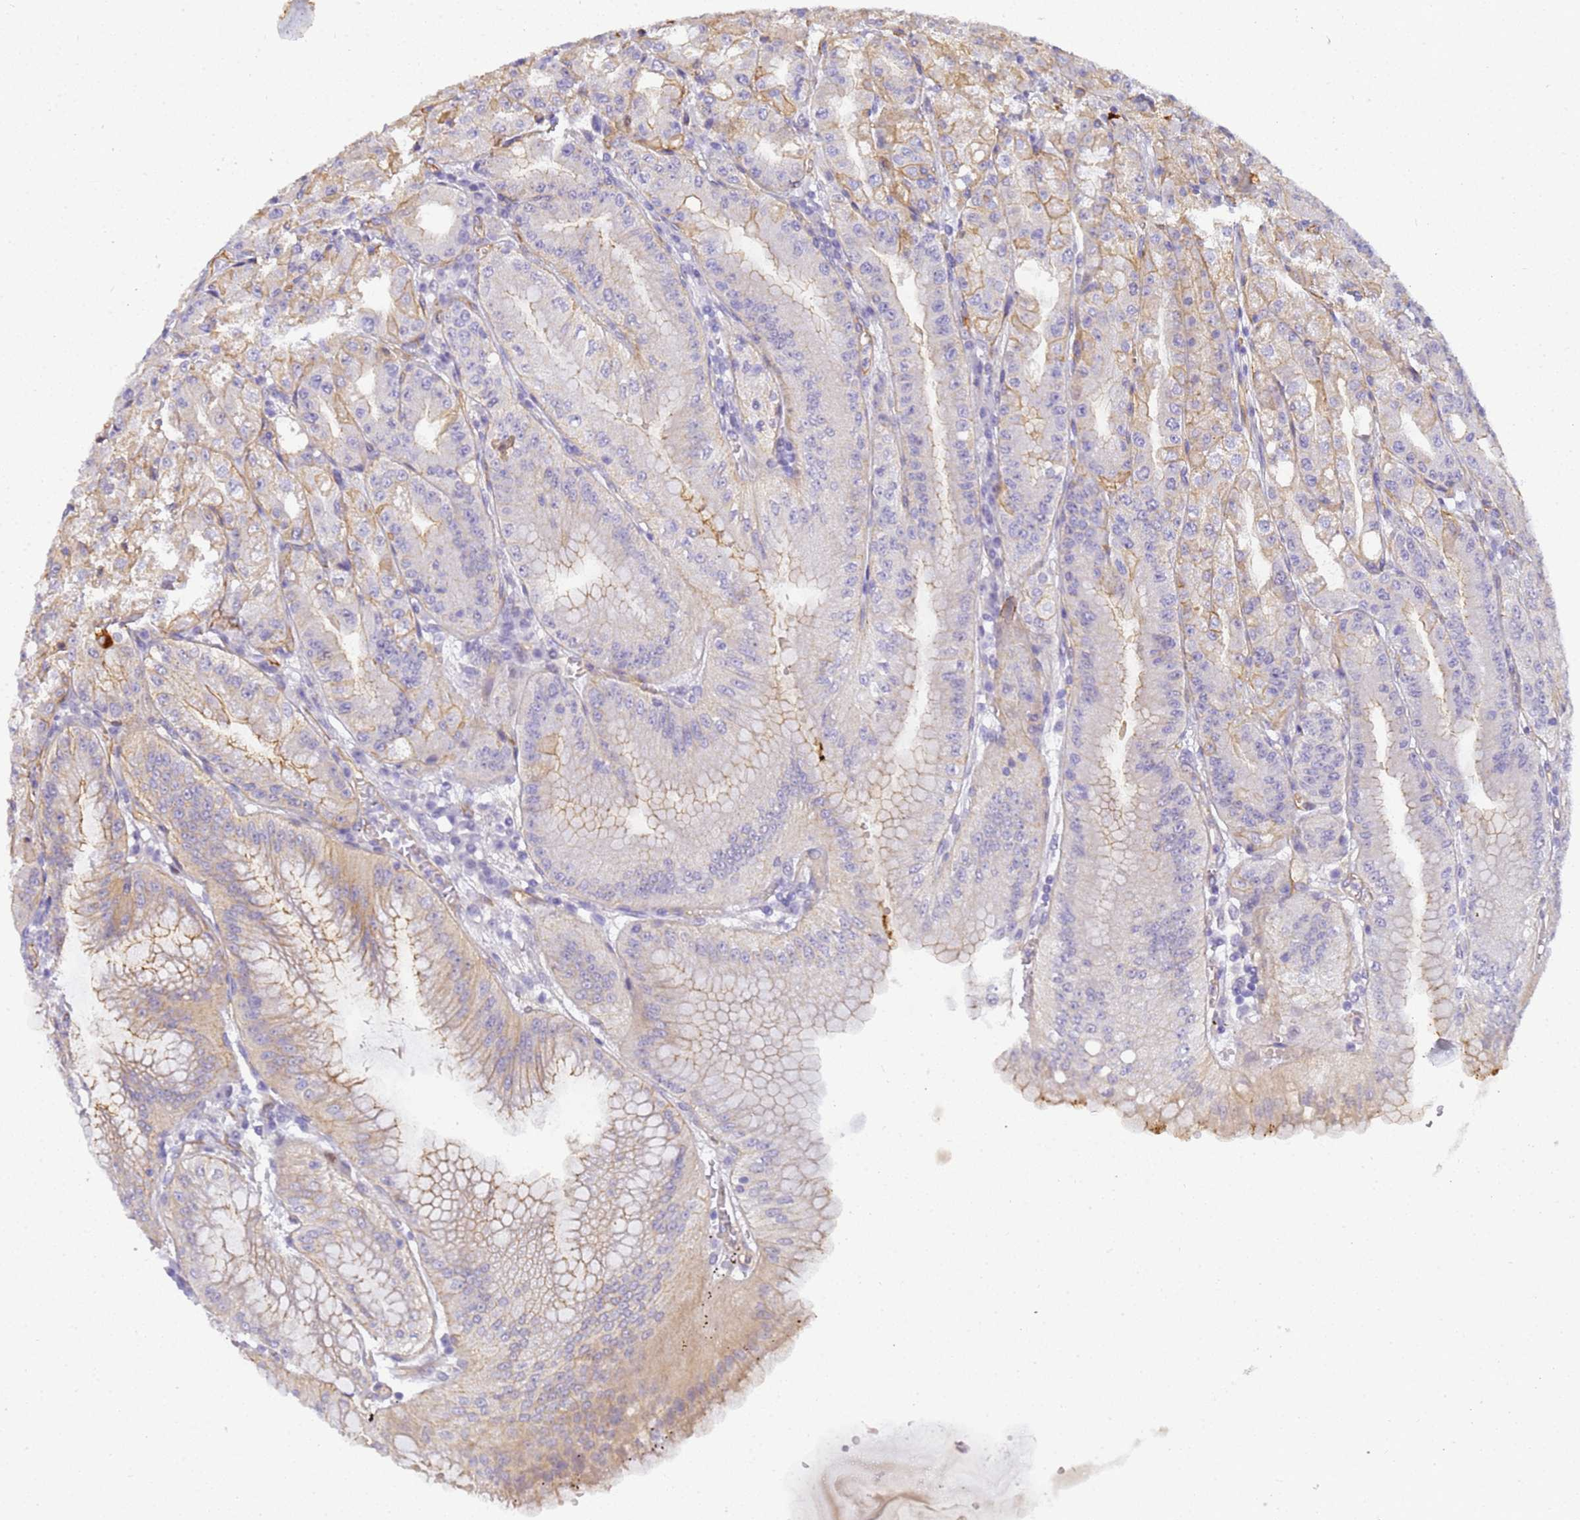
{"staining": {"intensity": "moderate", "quantity": "25%-75%", "location": "cytoplasmic/membranous"}, "tissue": "stomach", "cell_type": "Glandular cells", "image_type": "normal", "snomed": [{"axis": "morphology", "description": "Normal tissue, NOS"}, {"axis": "topography", "description": "Stomach, upper"}, {"axis": "topography", "description": "Stomach, lower"}], "caption": "Immunohistochemistry (DAB) staining of normal stomach exhibits moderate cytoplasmic/membranous protein positivity in approximately 25%-75% of glandular cells.", "gene": "GON4L", "patient": {"sex": "male", "age": 71}}